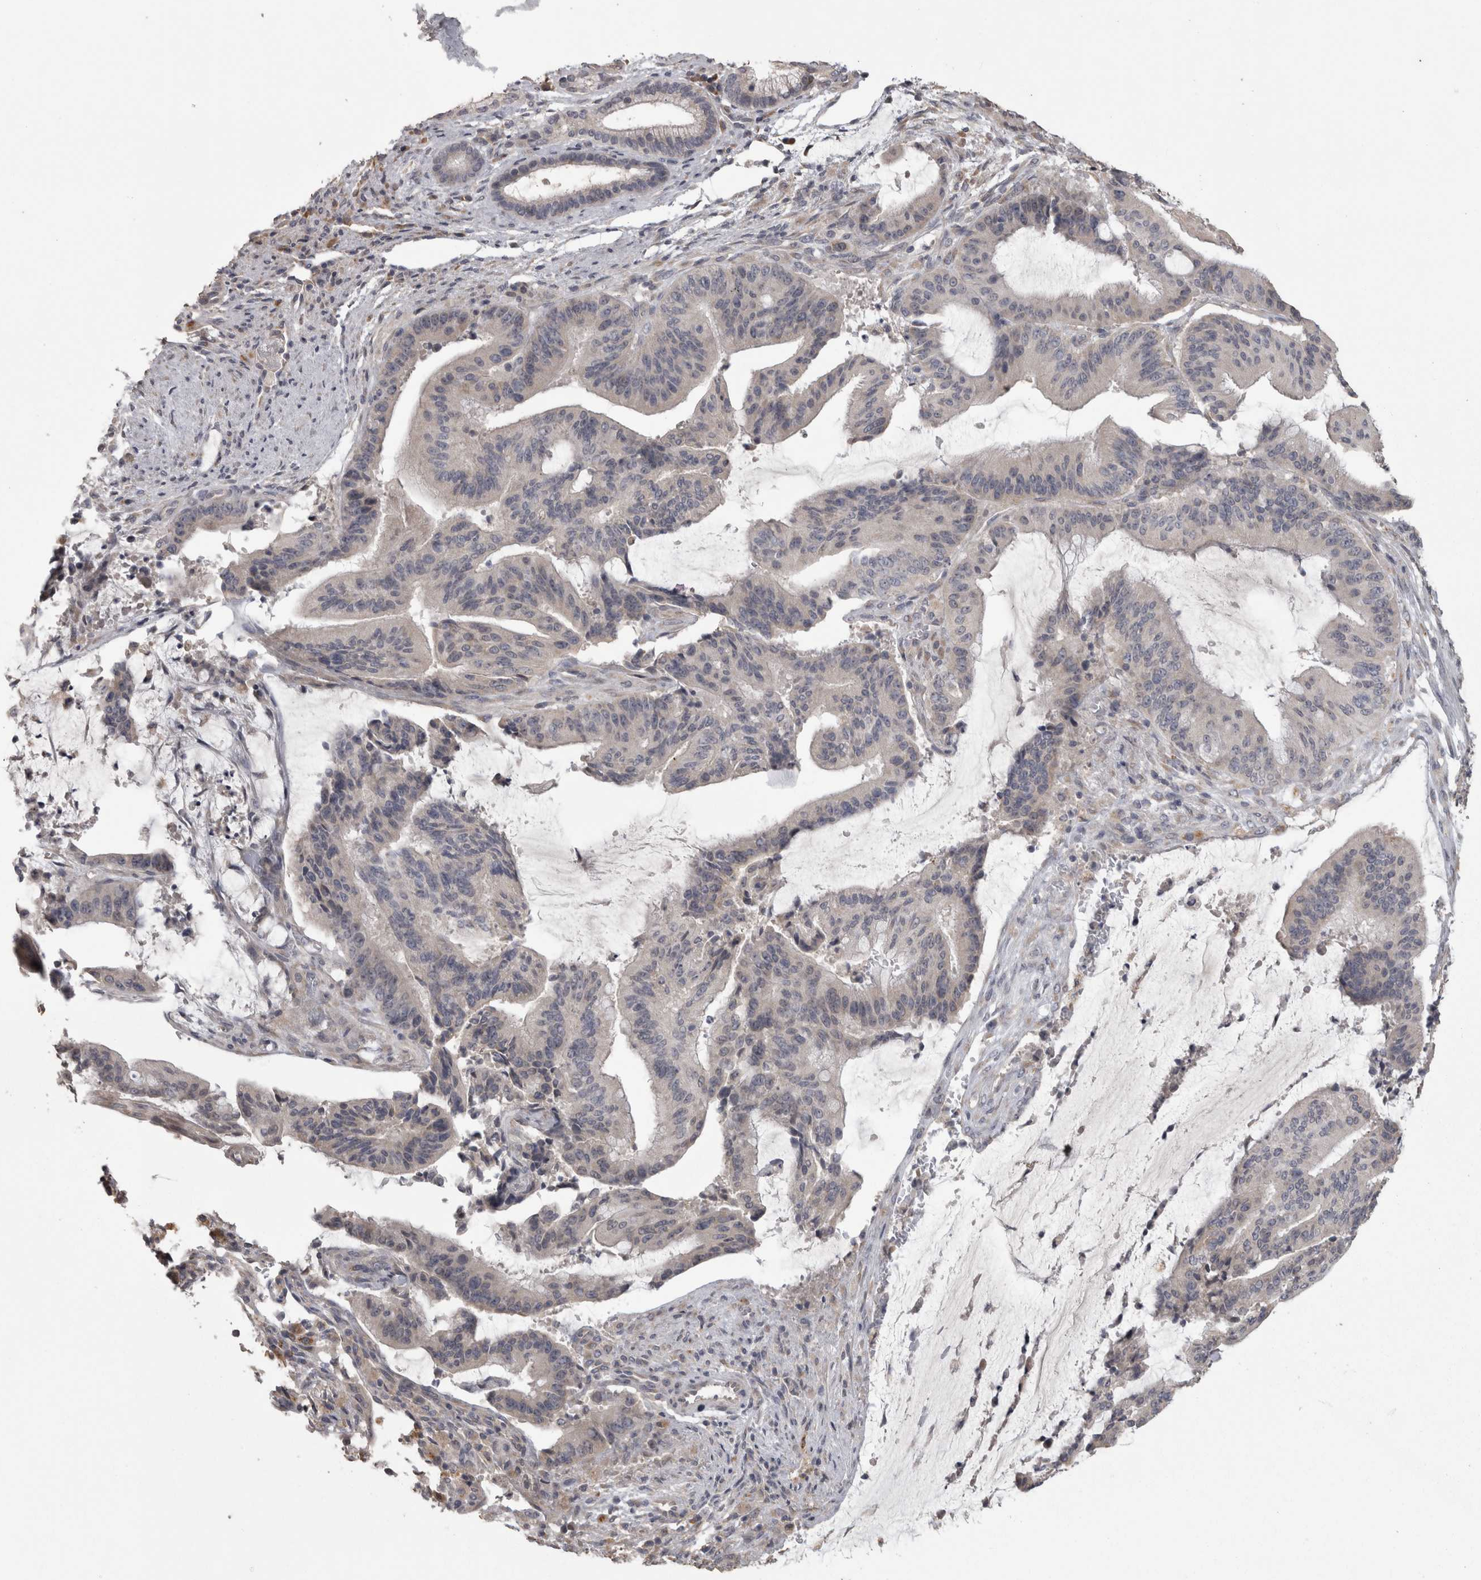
{"staining": {"intensity": "negative", "quantity": "none", "location": "none"}, "tissue": "liver cancer", "cell_type": "Tumor cells", "image_type": "cancer", "snomed": [{"axis": "morphology", "description": "Normal tissue, NOS"}, {"axis": "morphology", "description": "Cholangiocarcinoma"}, {"axis": "topography", "description": "Liver"}, {"axis": "topography", "description": "Peripheral nerve tissue"}], "caption": "This photomicrograph is of liver cholangiocarcinoma stained with IHC to label a protein in brown with the nuclei are counter-stained blue. There is no positivity in tumor cells.", "gene": "RAB29", "patient": {"sex": "female", "age": 73}}